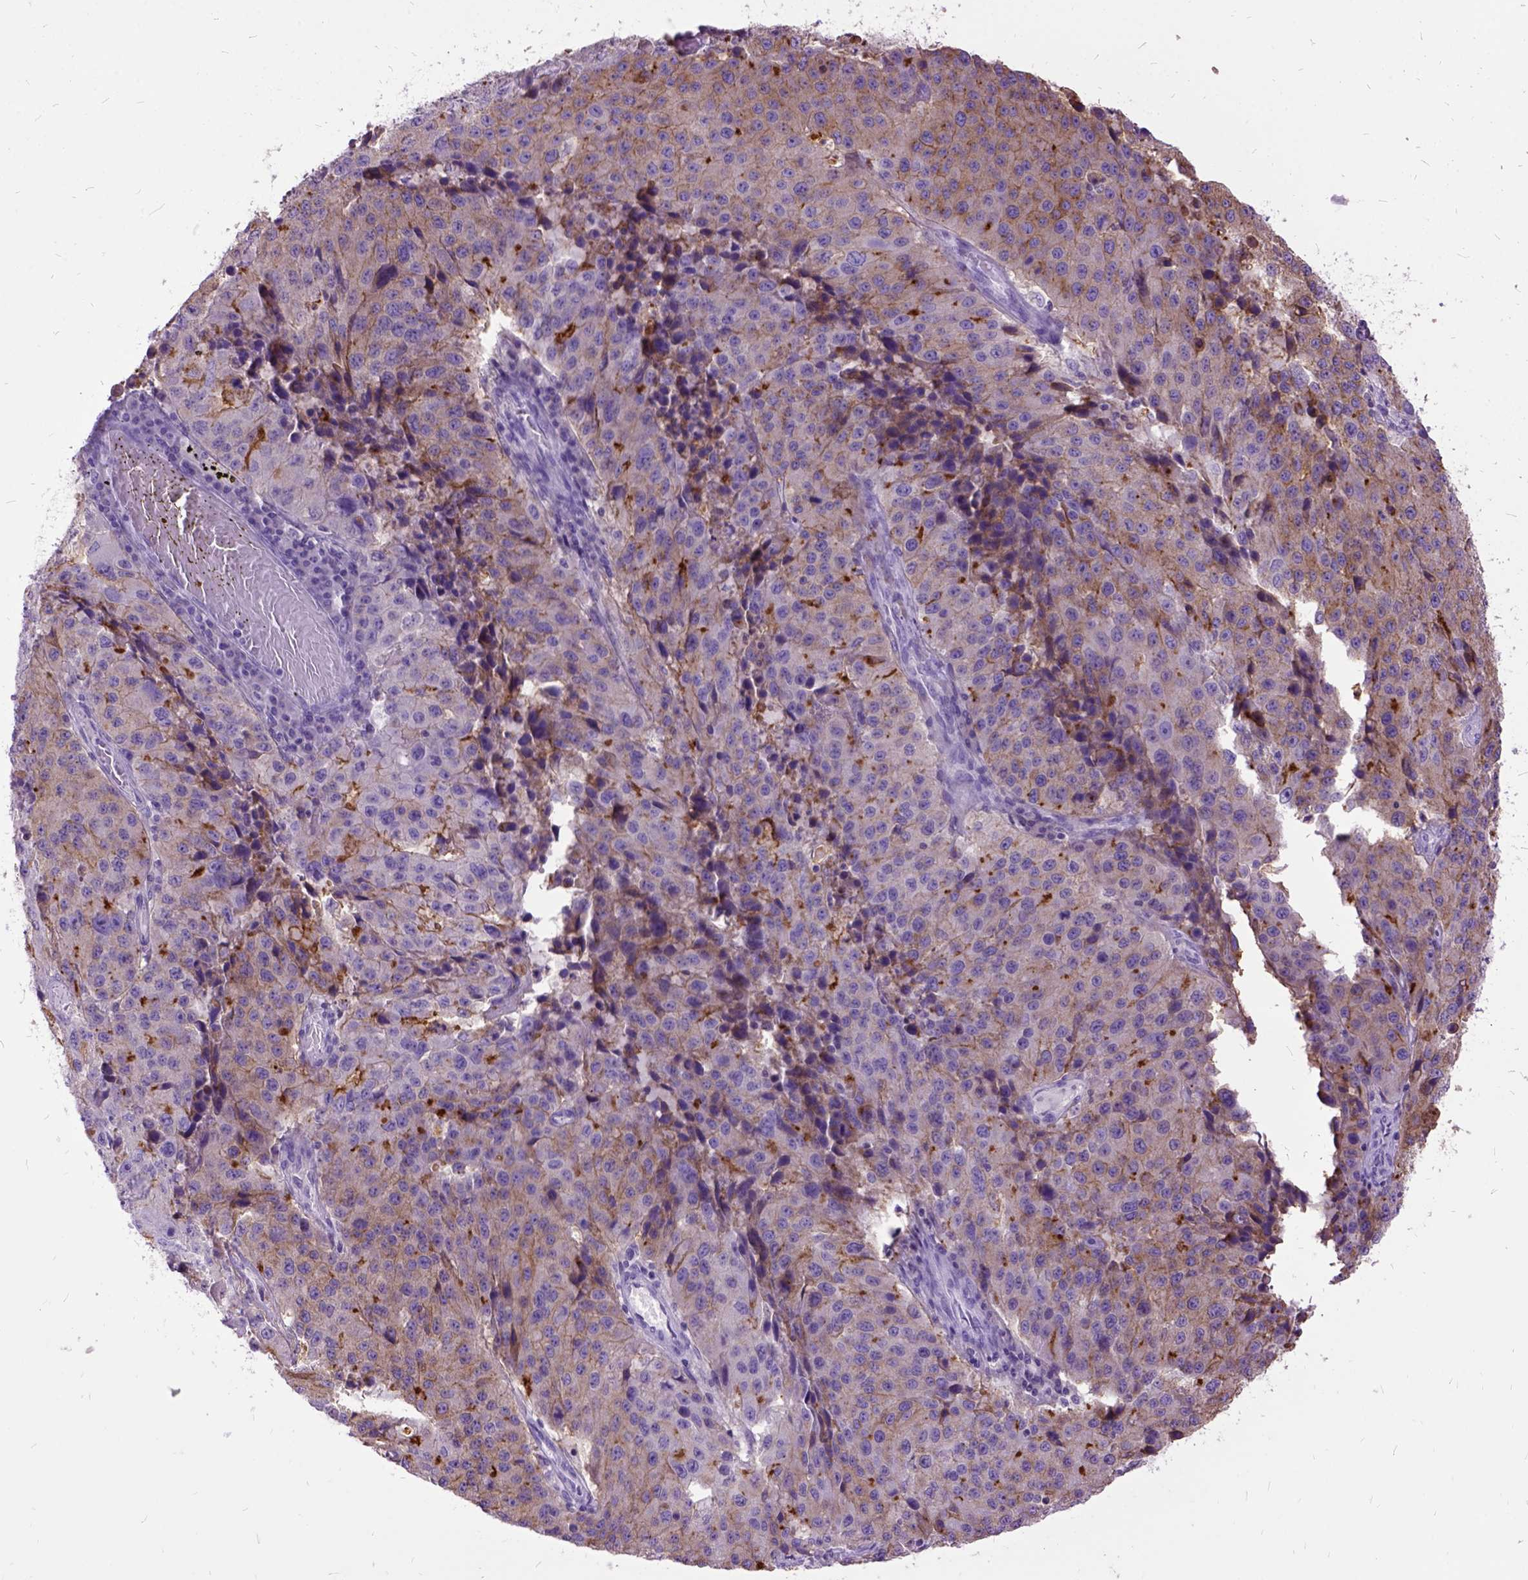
{"staining": {"intensity": "moderate", "quantity": "25%-75%", "location": "cytoplasmic/membranous"}, "tissue": "stomach cancer", "cell_type": "Tumor cells", "image_type": "cancer", "snomed": [{"axis": "morphology", "description": "Adenocarcinoma, NOS"}, {"axis": "topography", "description": "Stomach"}], "caption": "Immunohistochemical staining of human adenocarcinoma (stomach) reveals medium levels of moderate cytoplasmic/membranous staining in about 25%-75% of tumor cells.", "gene": "MME", "patient": {"sex": "male", "age": 71}}